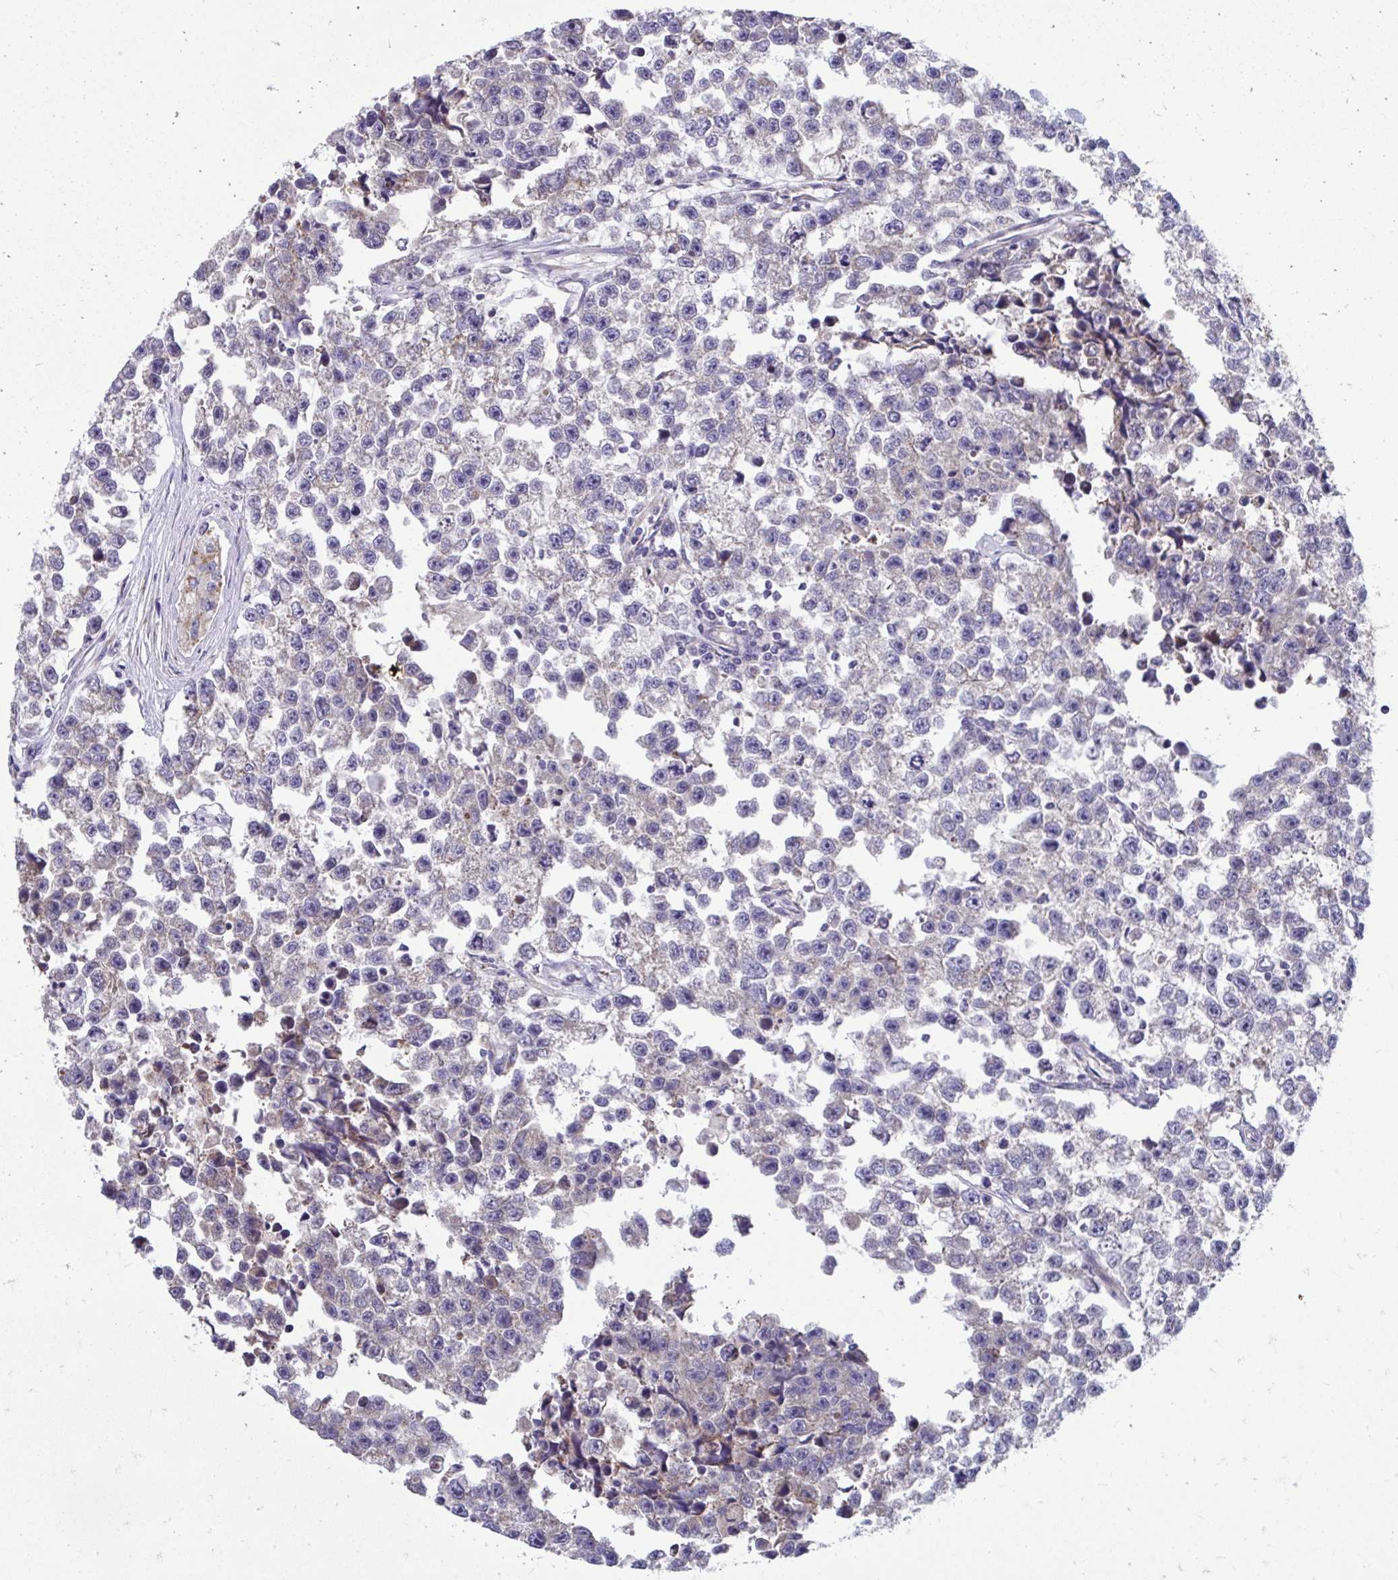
{"staining": {"intensity": "negative", "quantity": "none", "location": "none"}, "tissue": "testis cancer", "cell_type": "Tumor cells", "image_type": "cancer", "snomed": [{"axis": "morphology", "description": "Seminoma, NOS"}, {"axis": "topography", "description": "Testis"}], "caption": "Micrograph shows no significant protein positivity in tumor cells of testis cancer. (Brightfield microscopy of DAB (3,3'-diaminobenzidine) IHC at high magnification).", "gene": "LINGO4", "patient": {"sex": "male", "age": 26}}